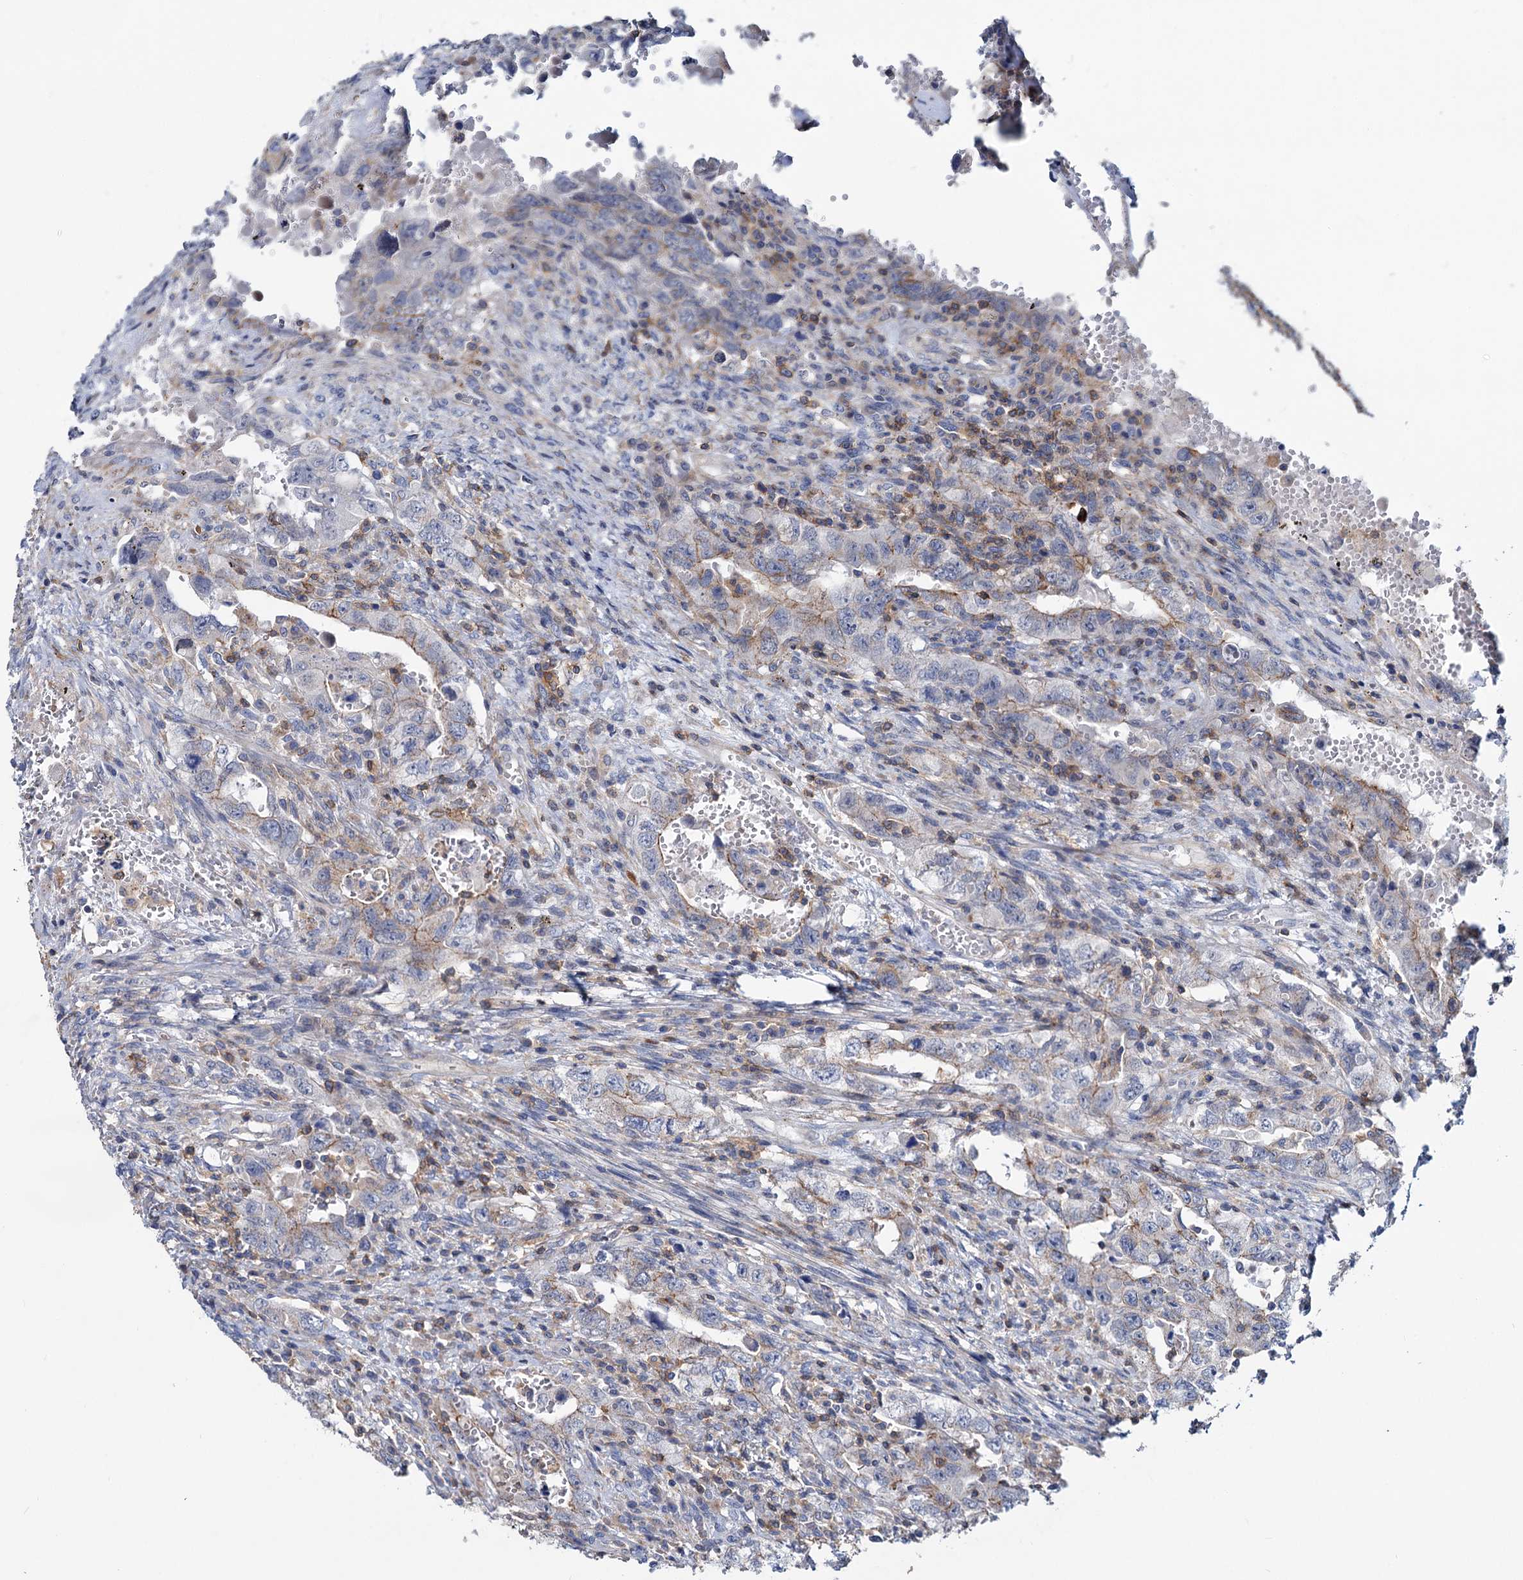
{"staining": {"intensity": "weak", "quantity": "25%-75%", "location": "cytoplasmic/membranous"}, "tissue": "testis cancer", "cell_type": "Tumor cells", "image_type": "cancer", "snomed": [{"axis": "morphology", "description": "Carcinoma, Embryonal, NOS"}, {"axis": "topography", "description": "Testis"}], "caption": "This is an image of immunohistochemistry (IHC) staining of testis embryonal carcinoma, which shows weak staining in the cytoplasmic/membranous of tumor cells.", "gene": "LRCH4", "patient": {"sex": "male", "age": 26}}